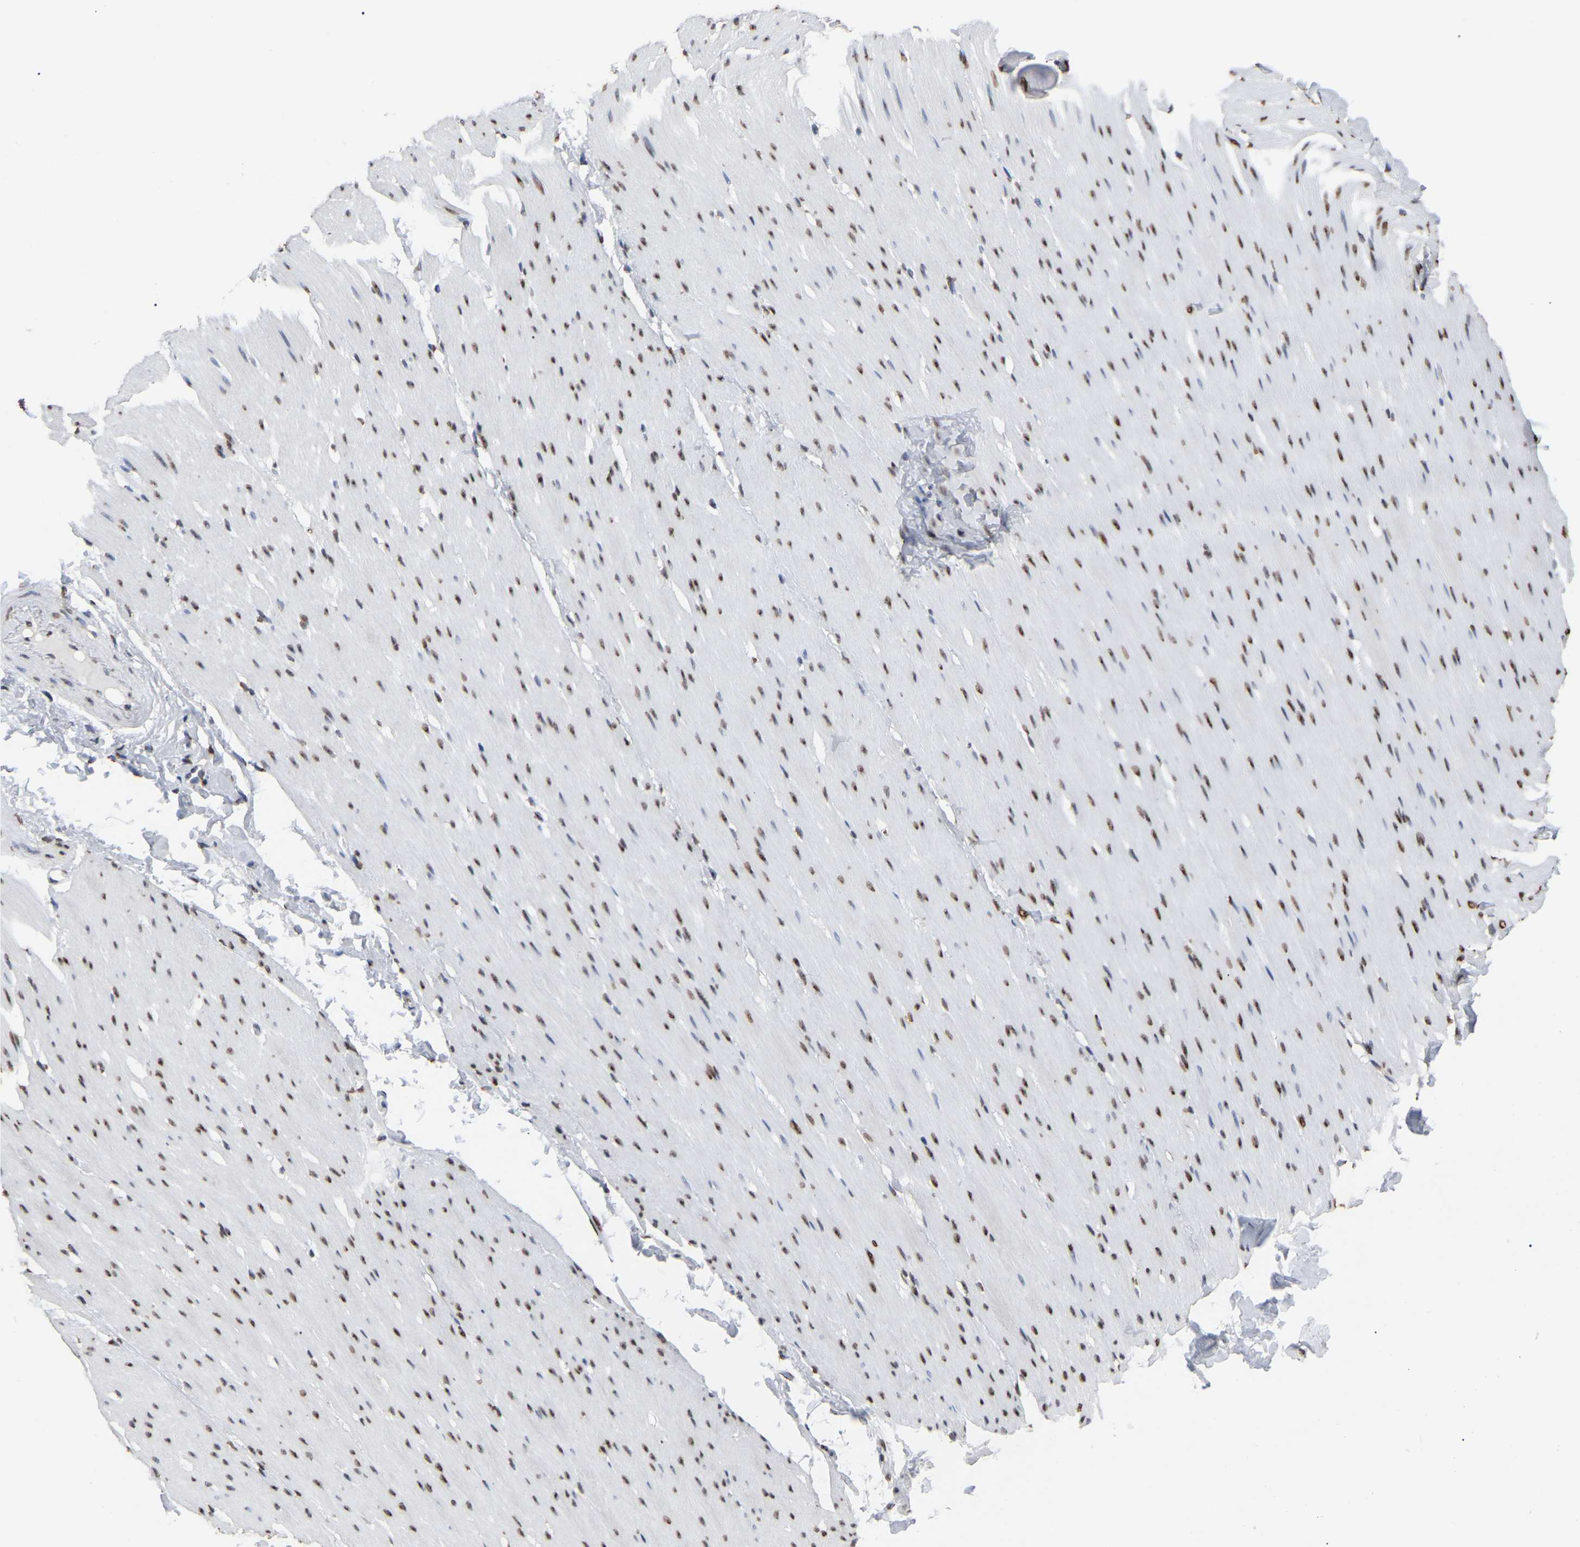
{"staining": {"intensity": "moderate", "quantity": ">75%", "location": "nuclear"}, "tissue": "smooth muscle", "cell_type": "Smooth muscle cells", "image_type": "normal", "snomed": [{"axis": "morphology", "description": "Normal tissue, NOS"}, {"axis": "topography", "description": "Smooth muscle"}, {"axis": "topography", "description": "Colon"}], "caption": "Immunohistochemical staining of normal smooth muscle reveals medium levels of moderate nuclear positivity in about >75% of smooth muscle cells.", "gene": "RBL2", "patient": {"sex": "male", "age": 67}}